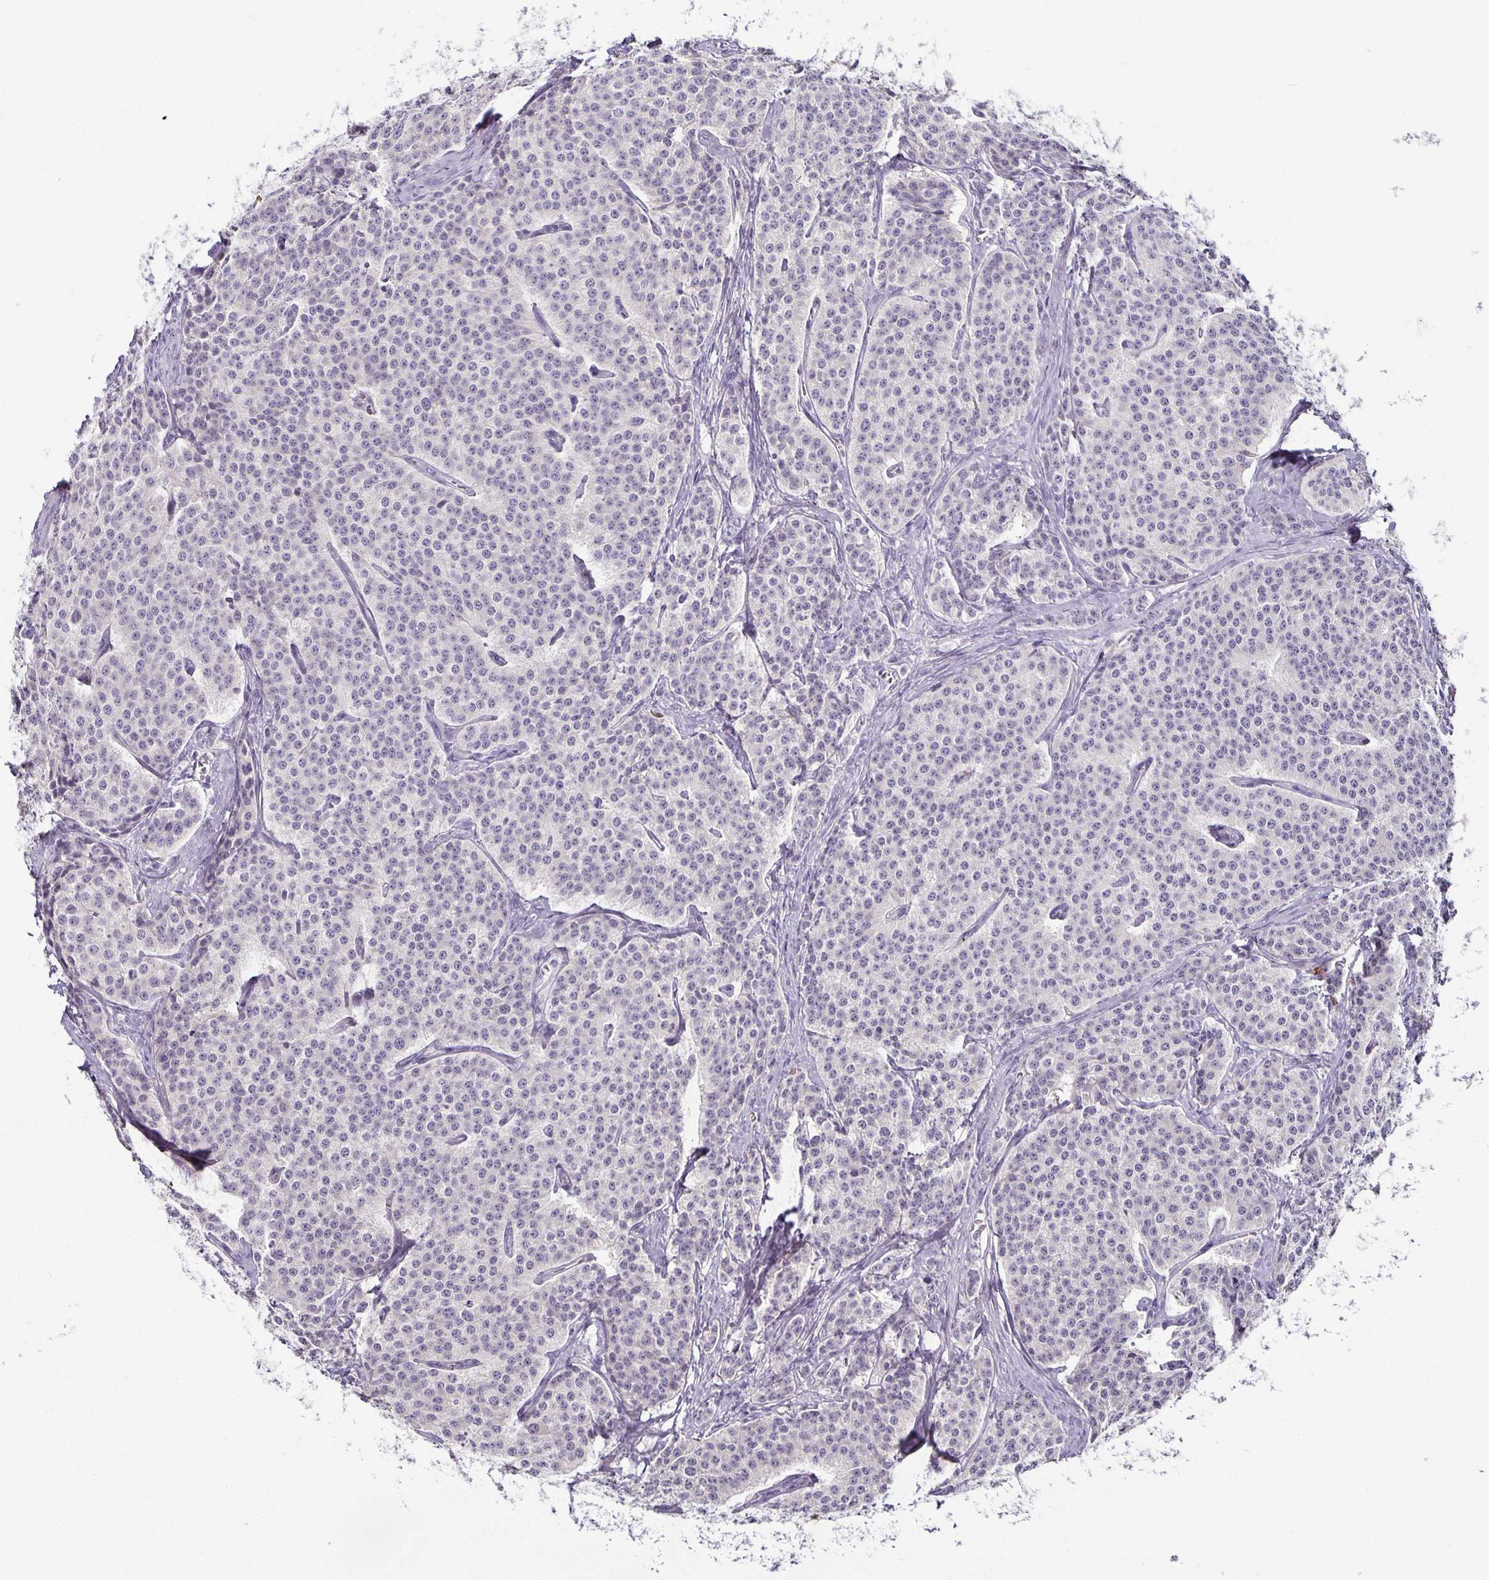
{"staining": {"intensity": "negative", "quantity": "none", "location": "none"}, "tissue": "carcinoid", "cell_type": "Tumor cells", "image_type": "cancer", "snomed": [{"axis": "morphology", "description": "Carcinoid, malignant, NOS"}, {"axis": "topography", "description": "Small intestine"}], "caption": "A photomicrograph of carcinoid stained for a protein reveals no brown staining in tumor cells.", "gene": "CA12", "patient": {"sex": "female", "age": 64}}